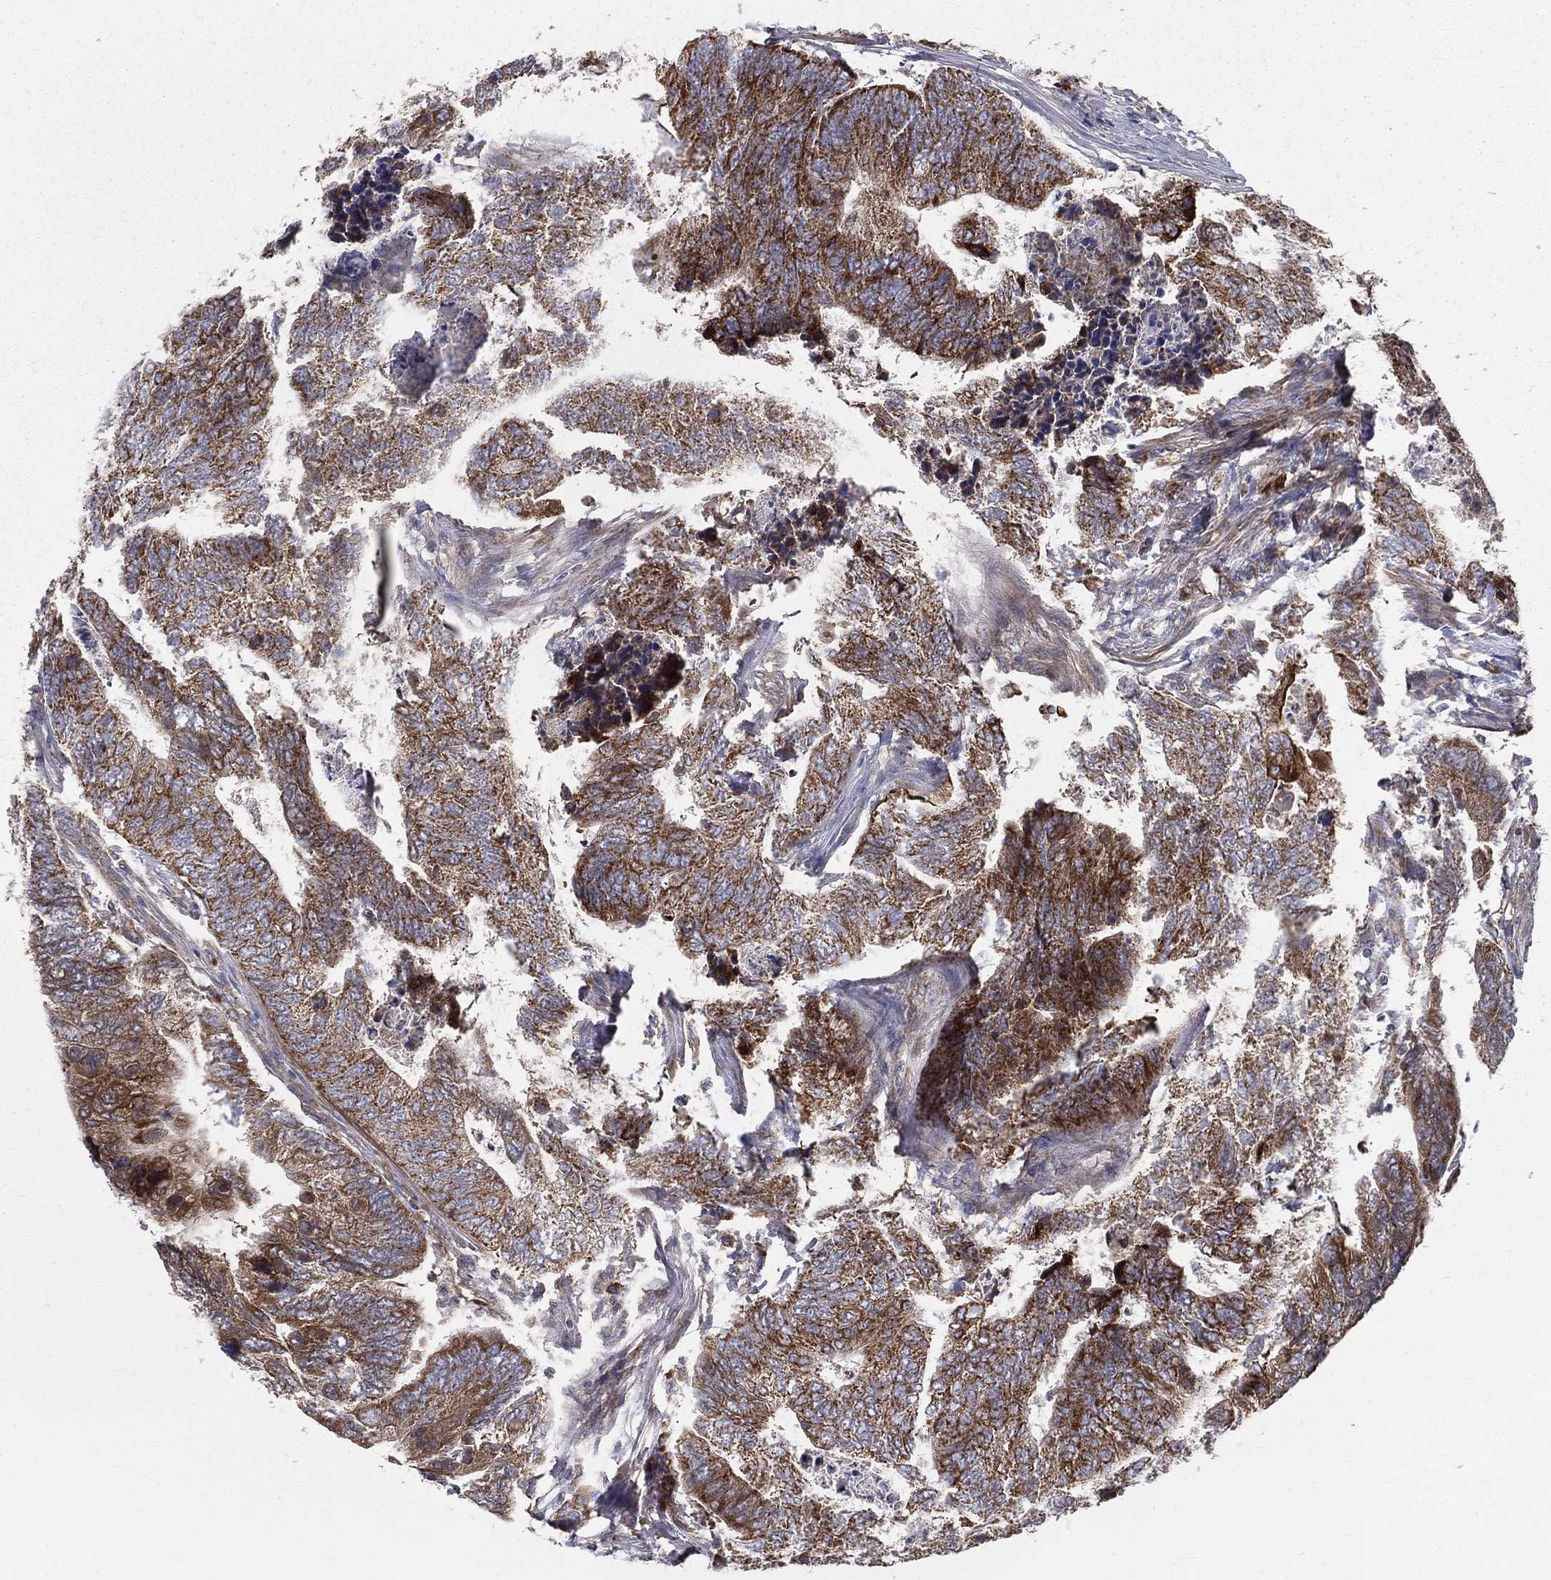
{"staining": {"intensity": "strong", "quantity": "25%-75%", "location": "cytoplasmic/membranous"}, "tissue": "colorectal cancer", "cell_type": "Tumor cells", "image_type": "cancer", "snomed": [{"axis": "morphology", "description": "Adenocarcinoma, NOS"}, {"axis": "topography", "description": "Colon"}], "caption": "Tumor cells reveal high levels of strong cytoplasmic/membranous expression in about 25%-75% of cells in human colorectal adenocarcinoma.", "gene": "MIX23", "patient": {"sex": "female", "age": 67}}